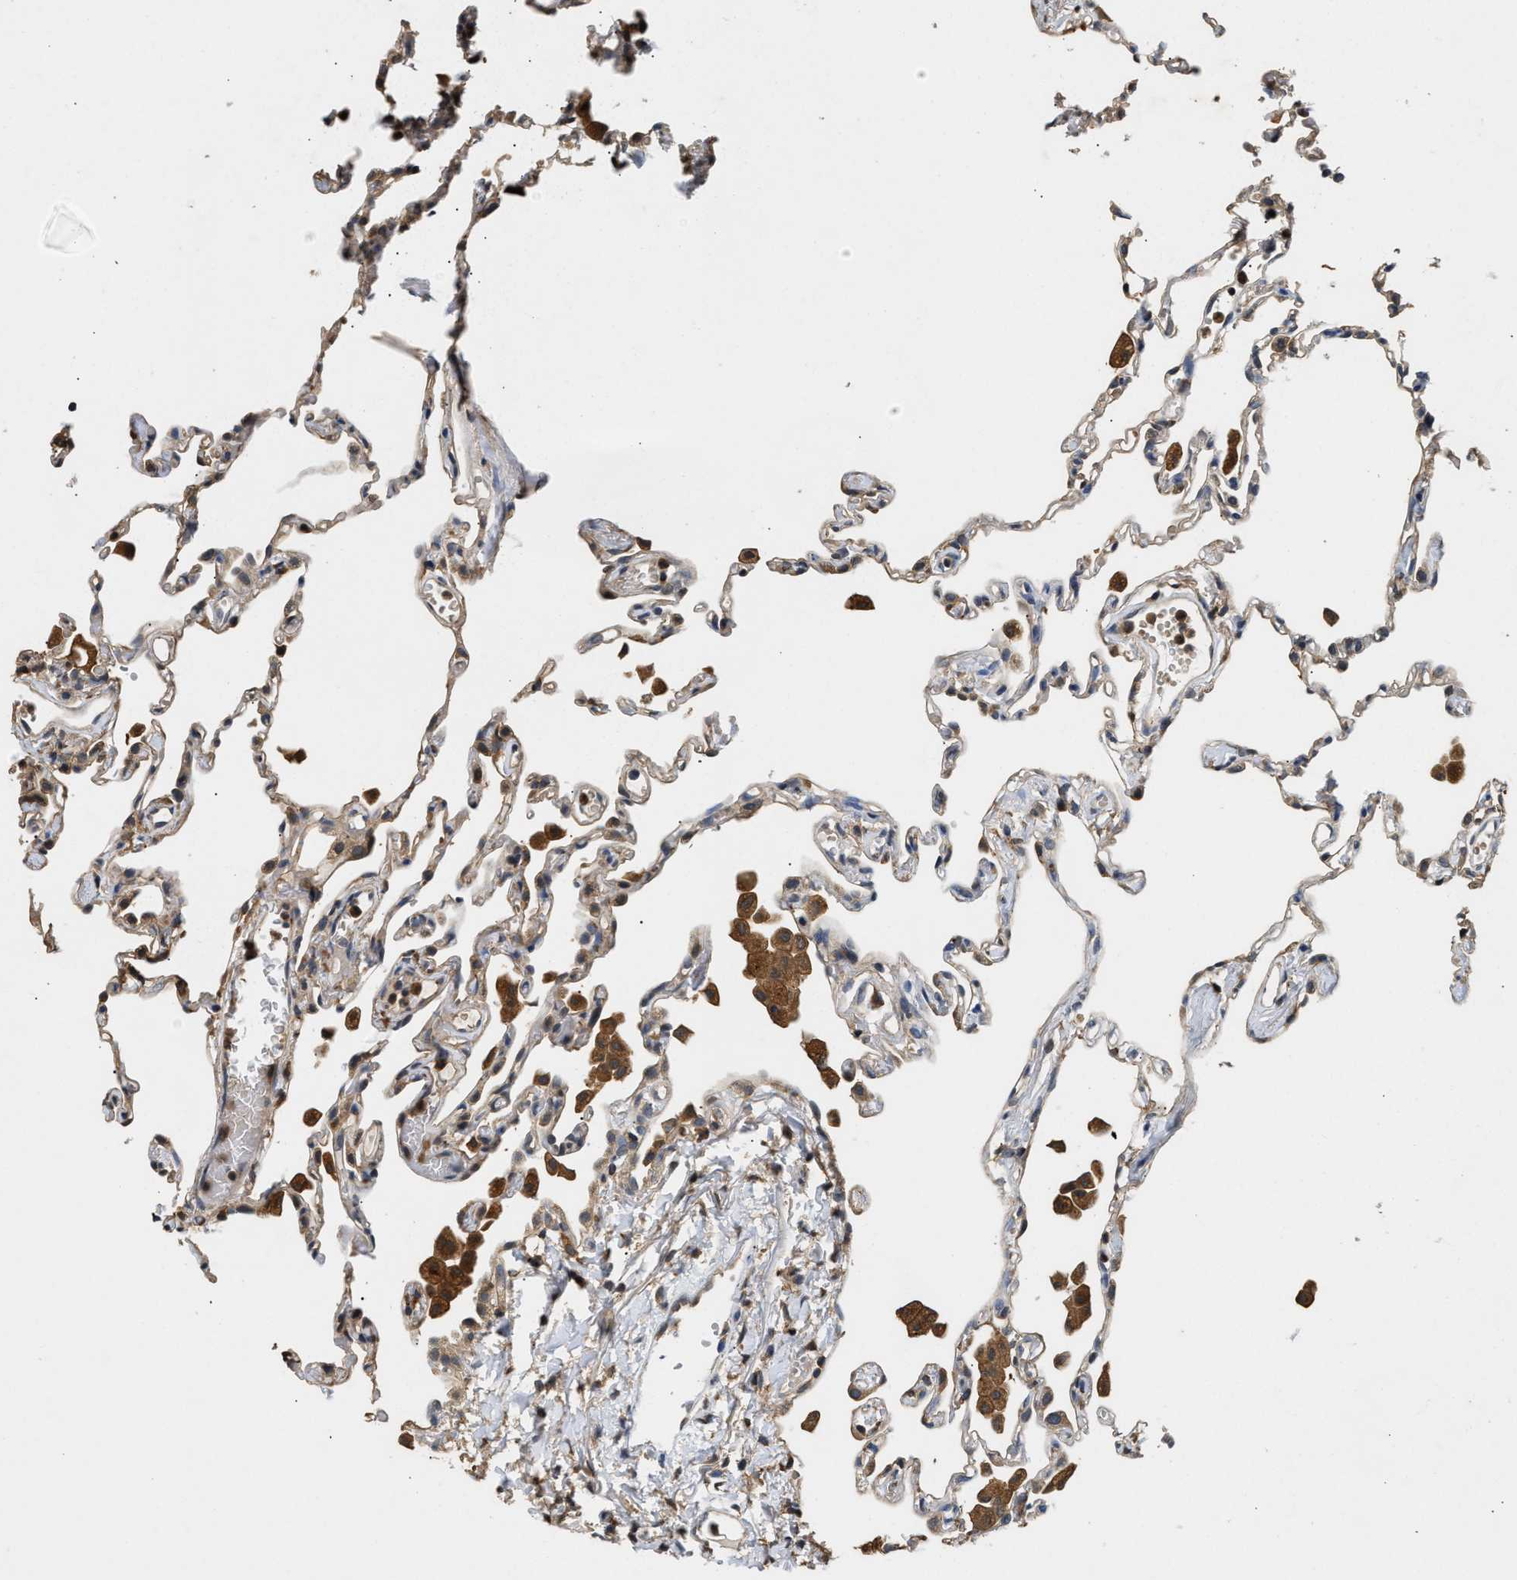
{"staining": {"intensity": "weak", "quantity": "25%-75%", "location": "cytoplasmic/membranous"}, "tissue": "lung", "cell_type": "Alveolar cells", "image_type": "normal", "snomed": [{"axis": "morphology", "description": "Normal tissue, NOS"}, {"axis": "topography", "description": "Lung"}], "caption": "Immunohistochemistry (IHC) image of normal lung: lung stained using IHC displays low levels of weak protein expression localized specifically in the cytoplasmic/membranous of alveolar cells, appearing as a cytoplasmic/membranous brown color.", "gene": "CHUK", "patient": {"sex": "female", "age": 49}}